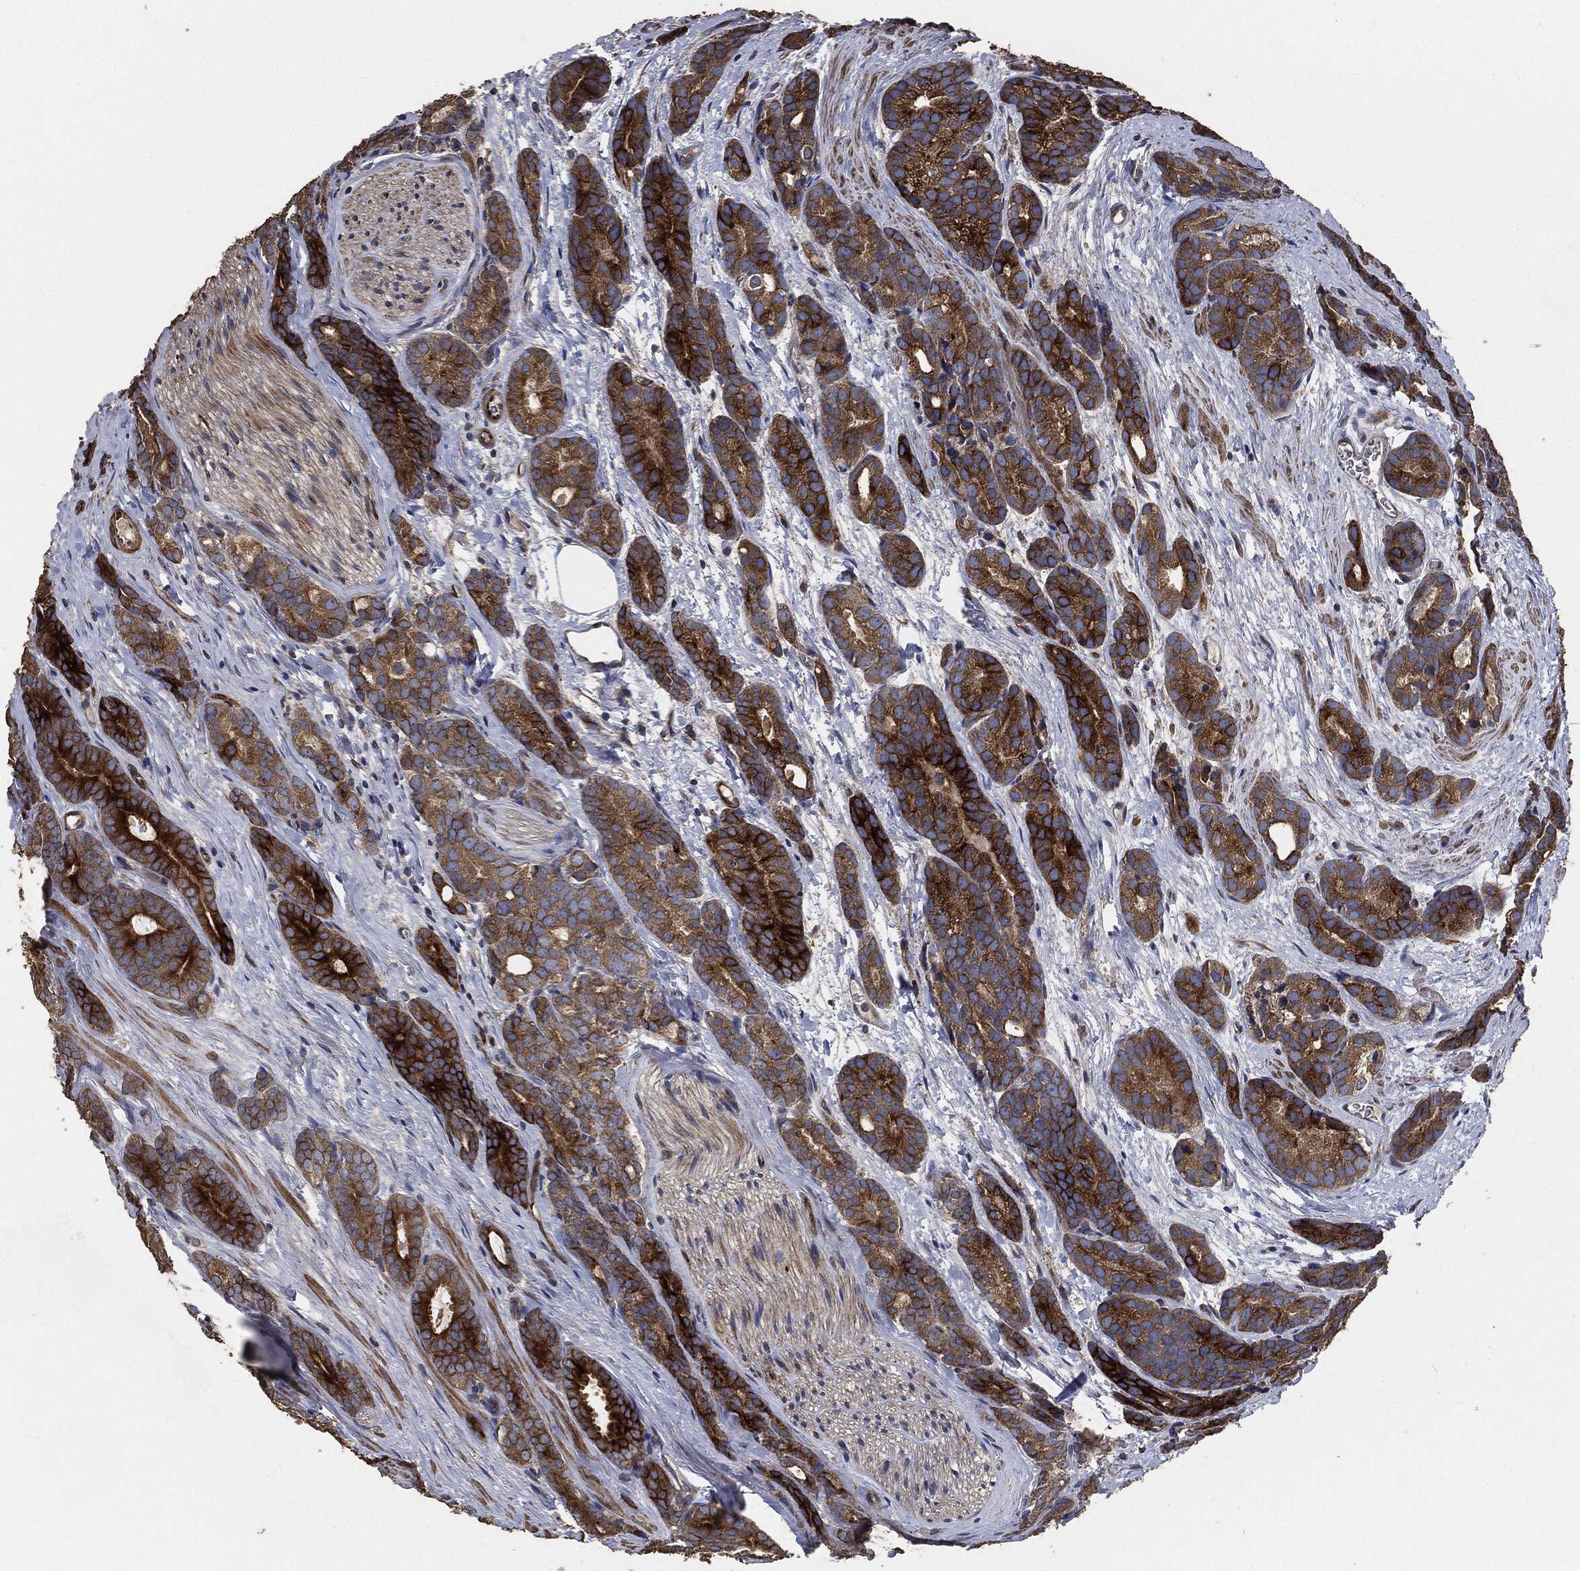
{"staining": {"intensity": "strong", "quantity": "25%-75%", "location": "cytoplasmic/membranous"}, "tissue": "prostate cancer", "cell_type": "Tumor cells", "image_type": "cancer", "snomed": [{"axis": "morphology", "description": "Adenocarcinoma, NOS"}, {"axis": "topography", "description": "Prostate"}], "caption": "Human prostate cancer (adenocarcinoma) stained with a brown dye shows strong cytoplasmic/membranous positive expression in approximately 25%-75% of tumor cells.", "gene": "STK3", "patient": {"sex": "male", "age": 71}}